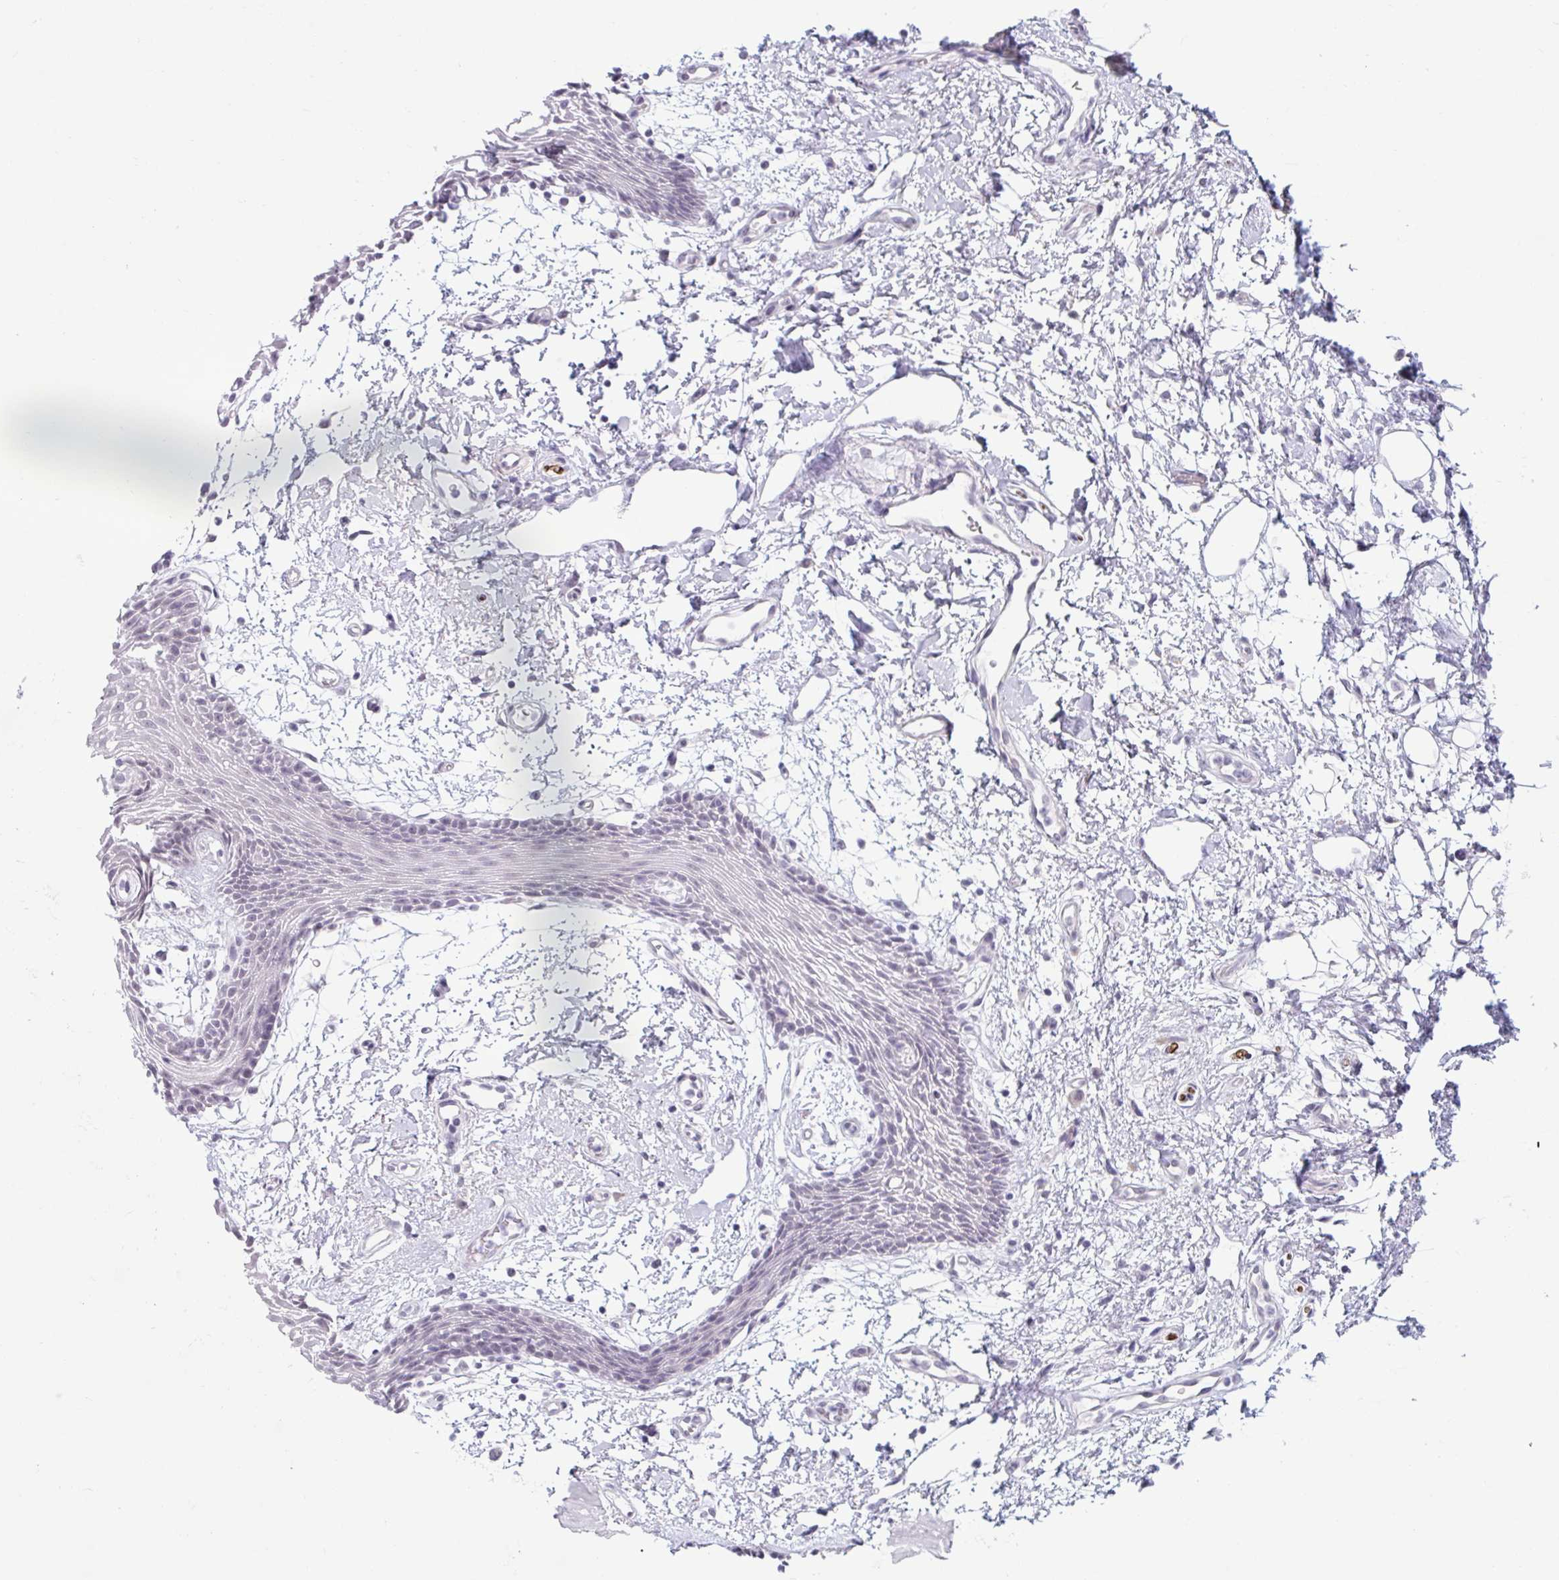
{"staining": {"intensity": "weak", "quantity": "<25%", "location": "nuclear"}, "tissue": "oral mucosa", "cell_type": "Squamous epithelial cells", "image_type": "normal", "snomed": [{"axis": "morphology", "description": "Normal tissue, NOS"}, {"axis": "topography", "description": "Oral tissue"}], "caption": "High magnification brightfield microscopy of normal oral mucosa stained with DAB (brown) and counterstained with hematoxylin (blue): squamous epithelial cells show no significant expression.", "gene": "MSMB", "patient": {"sex": "female", "age": 59}}